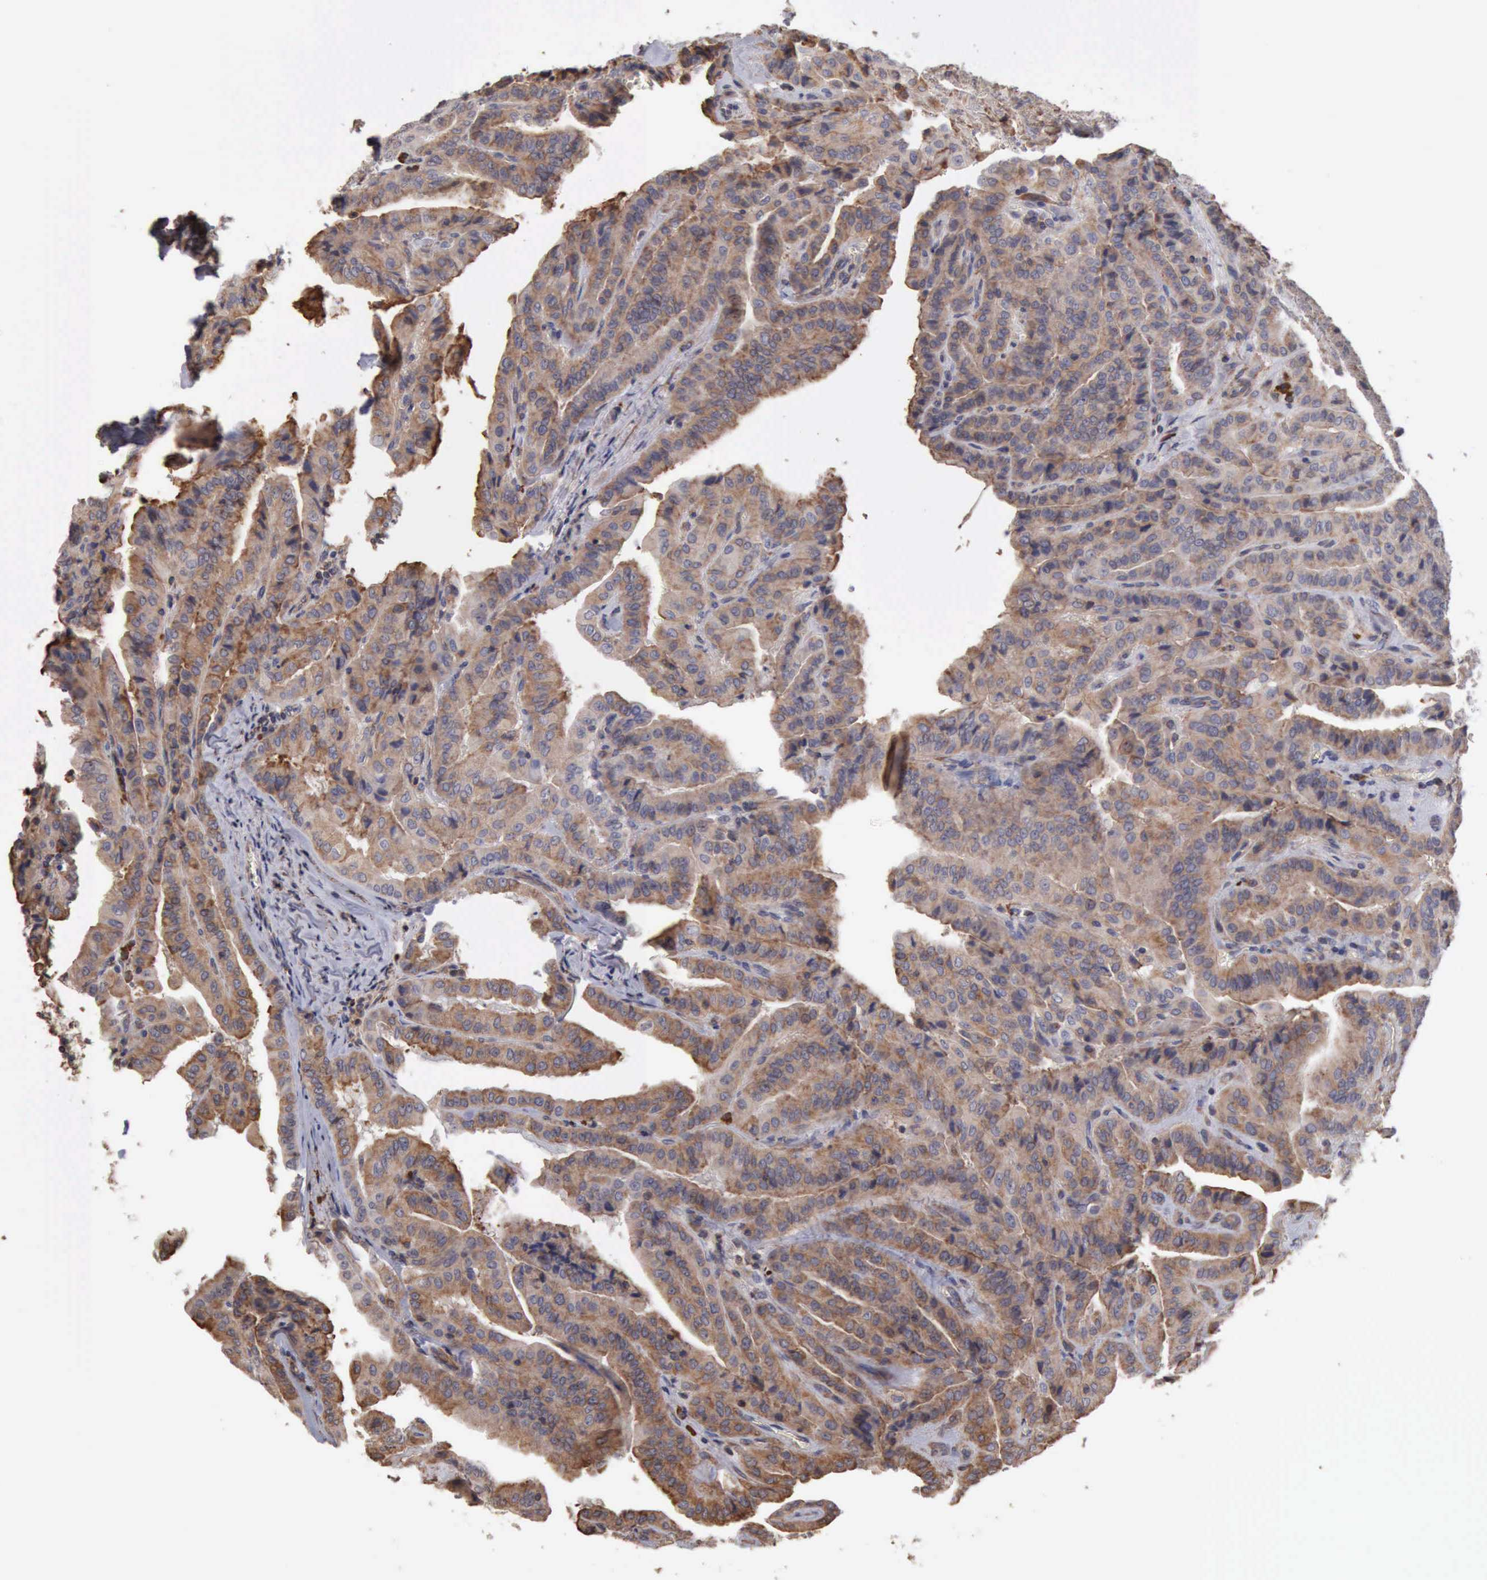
{"staining": {"intensity": "moderate", "quantity": ">75%", "location": "cytoplasmic/membranous"}, "tissue": "thyroid cancer", "cell_type": "Tumor cells", "image_type": "cancer", "snomed": [{"axis": "morphology", "description": "Papillary adenocarcinoma, NOS"}, {"axis": "topography", "description": "Thyroid gland"}], "caption": "Immunohistochemistry (IHC) of thyroid cancer demonstrates medium levels of moderate cytoplasmic/membranous staining in about >75% of tumor cells.", "gene": "GPR101", "patient": {"sex": "female", "age": 71}}